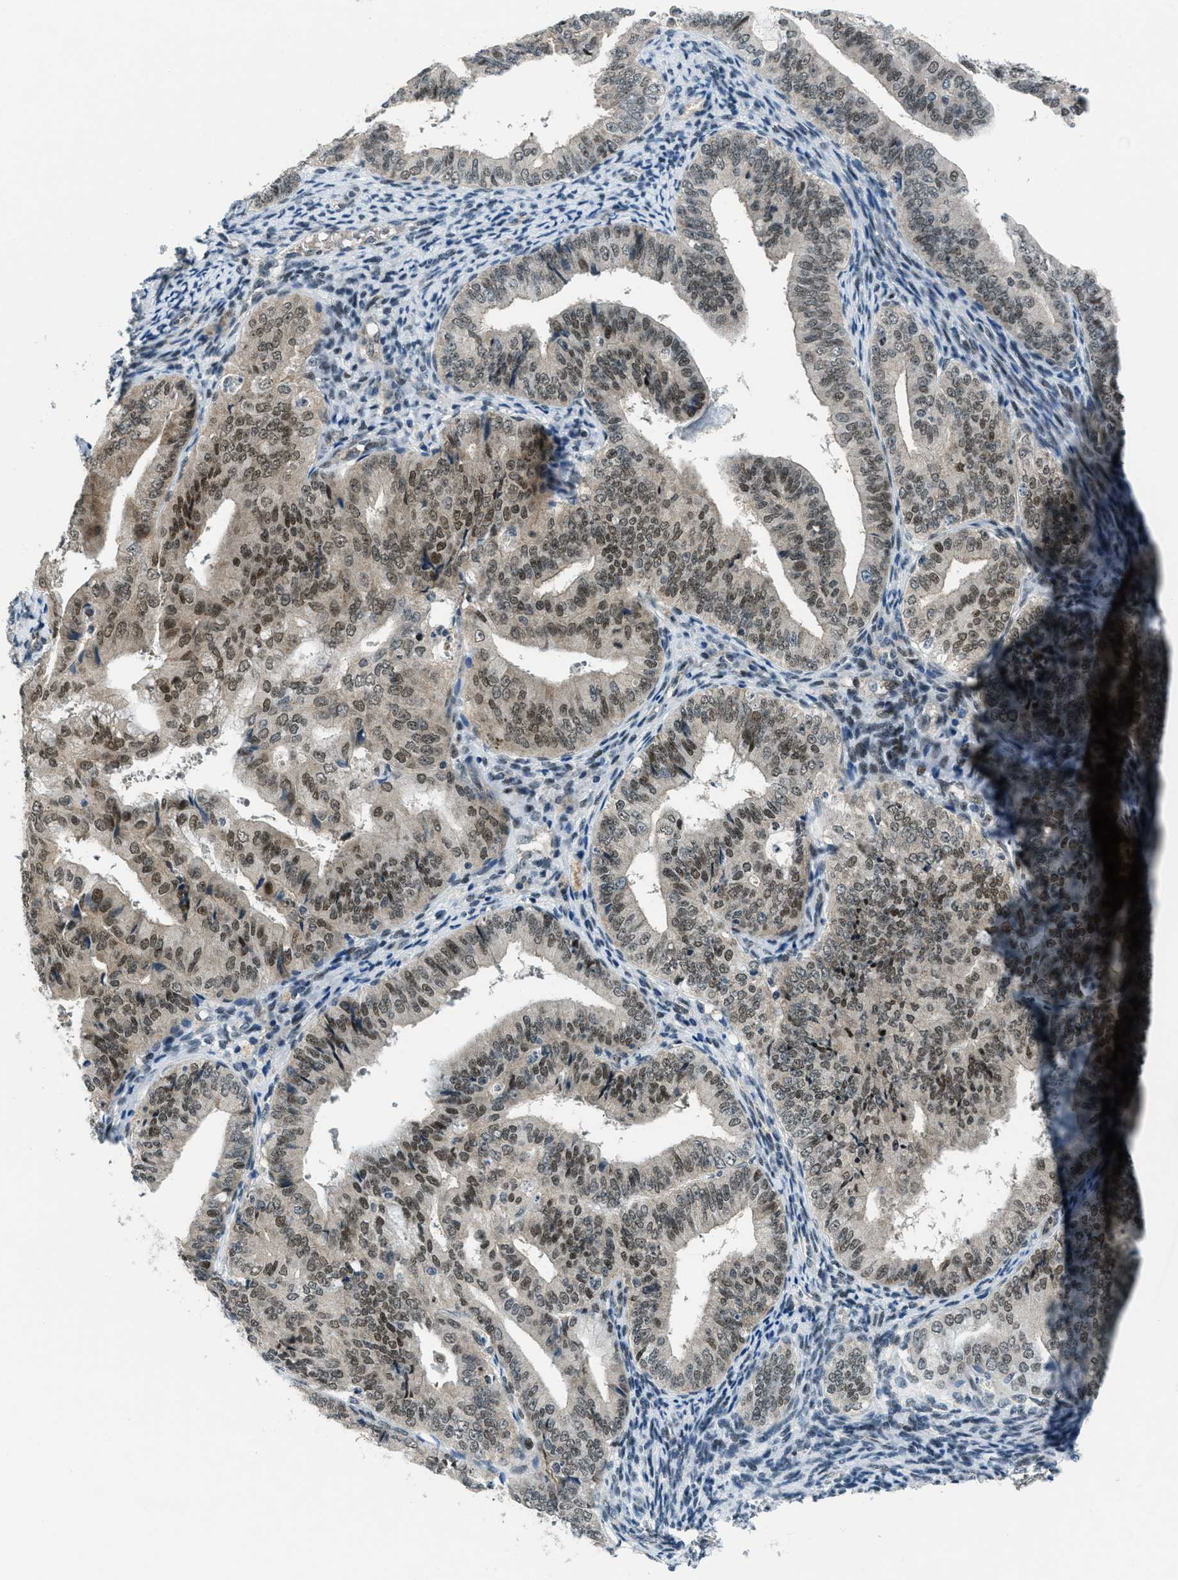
{"staining": {"intensity": "strong", "quantity": "25%-75%", "location": "nuclear"}, "tissue": "endometrial cancer", "cell_type": "Tumor cells", "image_type": "cancer", "snomed": [{"axis": "morphology", "description": "Adenocarcinoma, NOS"}, {"axis": "topography", "description": "Endometrium"}], "caption": "This micrograph reveals immunohistochemistry (IHC) staining of adenocarcinoma (endometrial), with high strong nuclear staining in approximately 25%-75% of tumor cells.", "gene": "KLF6", "patient": {"sex": "female", "age": 63}}